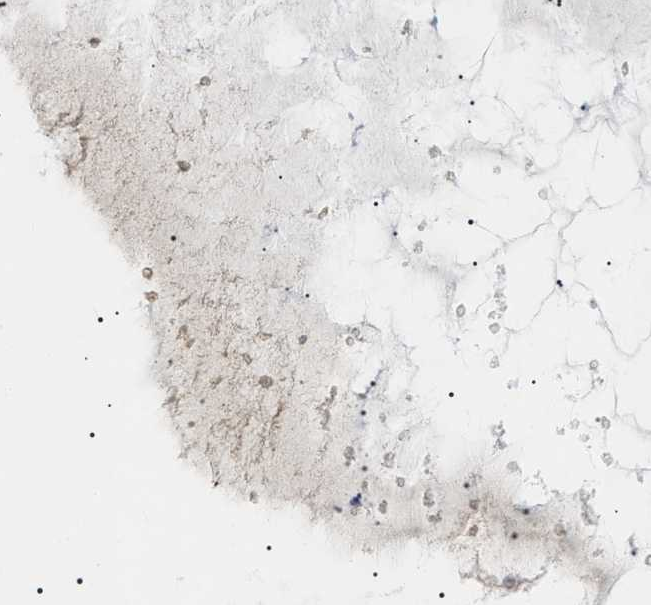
{"staining": {"intensity": "strong", "quantity": ">75%", "location": "cytoplasmic/membranous"}, "tissue": "nasopharynx", "cell_type": "Respiratory epithelial cells", "image_type": "normal", "snomed": [{"axis": "morphology", "description": "Normal tissue, NOS"}, {"axis": "topography", "description": "Nasopharynx"}], "caption": "DAB immunohistochemical staining of normal nasopharynx exhibits strong cytoplasmic/membranous protein staining in approximately >75% of respiratory epithelial cells.", "gene": "SFXN5", "patient": {"sex": "male", "age": 21}}